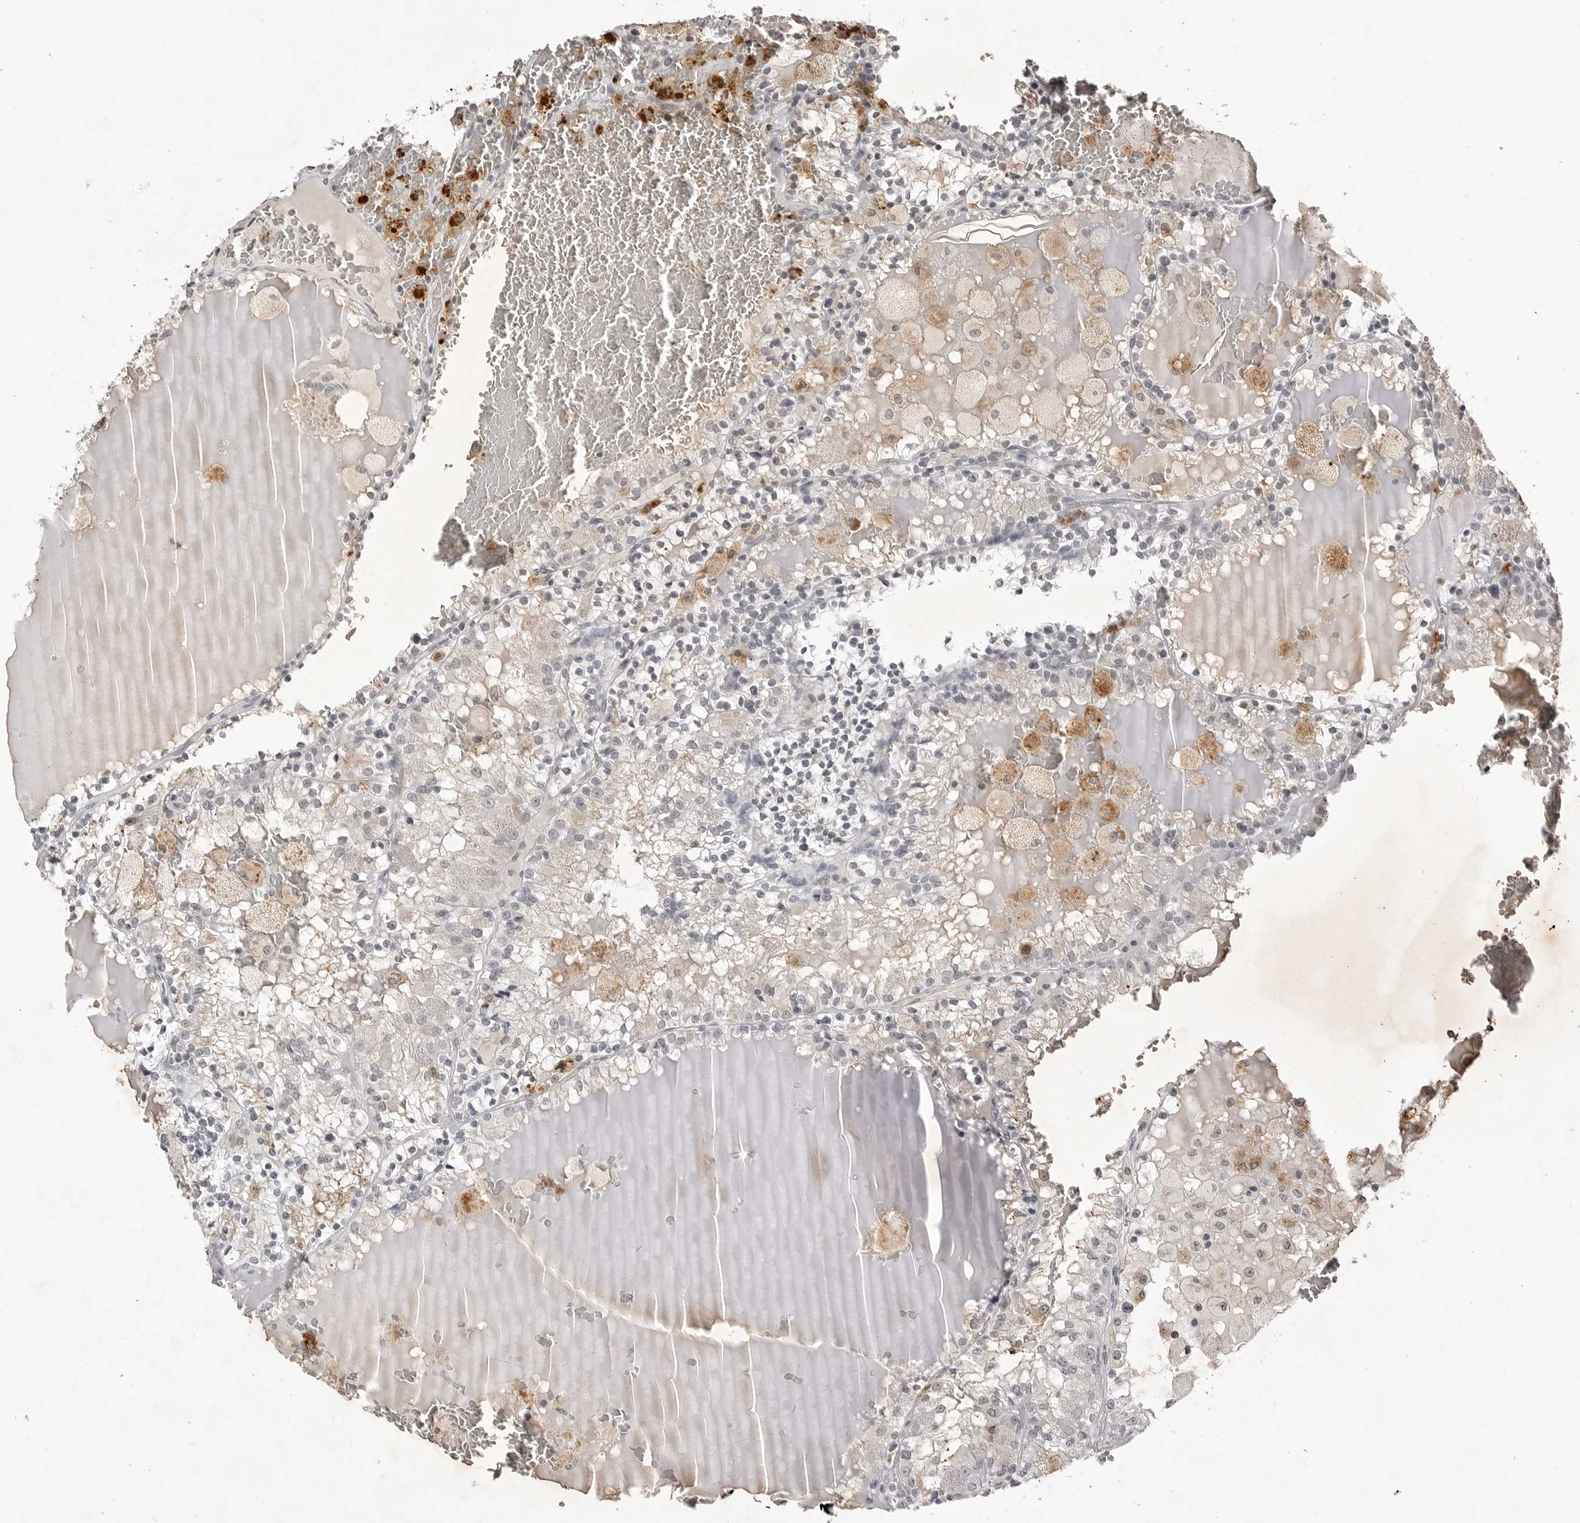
{"staining": {"intensity": "negative", "quantity": "none", "location": "none"}, "tissue": "renal cancer", "cell_type": "Tumor cells", "image_type": "cancer", "snomed": [{"axis": "morphology", "description": "Adenocarcinoma, NOS"}, {"axis": "topography", "description": "Kidney"}], "caption": "Histopathology image shows no significant protein expression in tumor cells of renal adenocarcinoma.", "gene": "RRM1", "patient": {"sex": "female", "age": 56}}